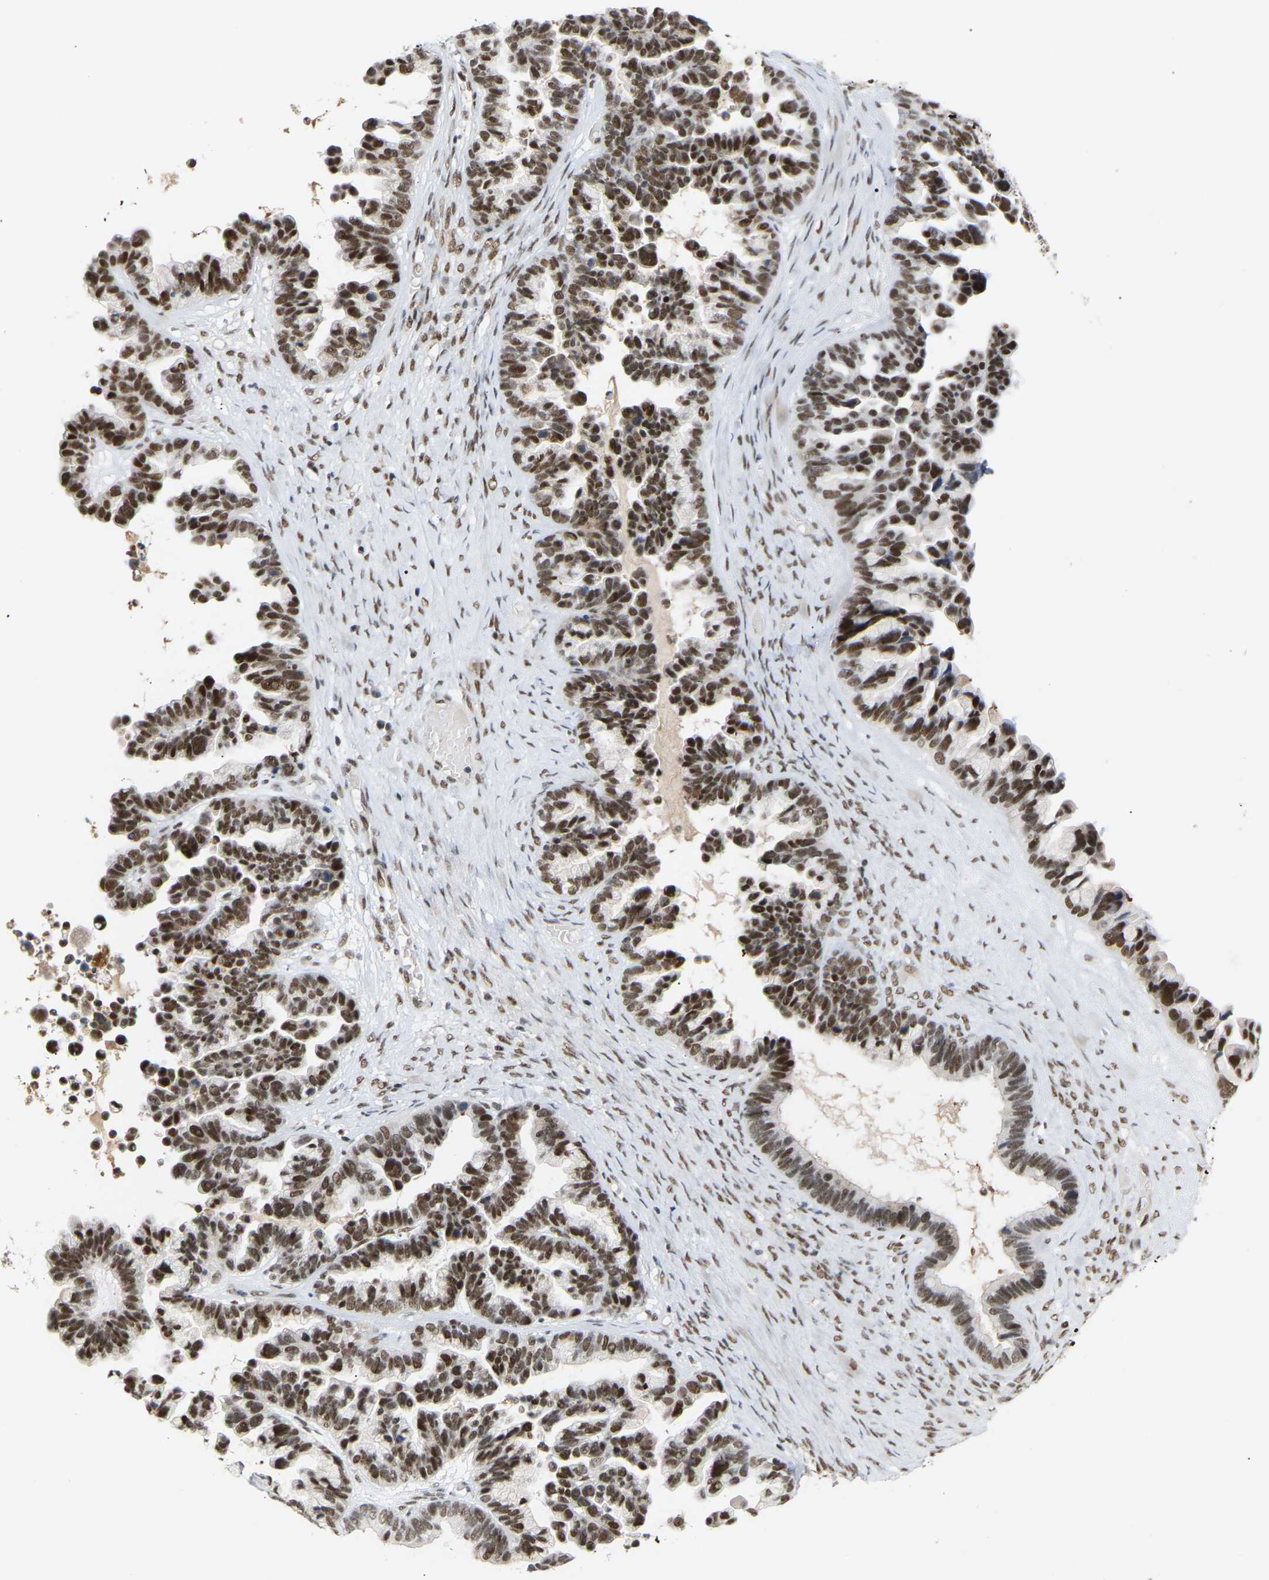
{"staining": {"intensity": "strong", "quantity": ">75%", "location": "nuclear"}, "tissue": "ovarian cancer", "cell_type": "Tumor cells", "image_type": "cancer", "snomed": [{"axis": "morphology", "description": "Cystadenocarcinoma, serous, NOS"}, {"axis": "topography", "description": "Ovary"}], "caption": "This histopathology image shows immunohistochemistry (IHC) staining of human ovarian cancer, with high strong nuclear expression in about >75% of tumor cells.", "gene": "NELFB", "patient": {"sex": "female", "age": 56}}